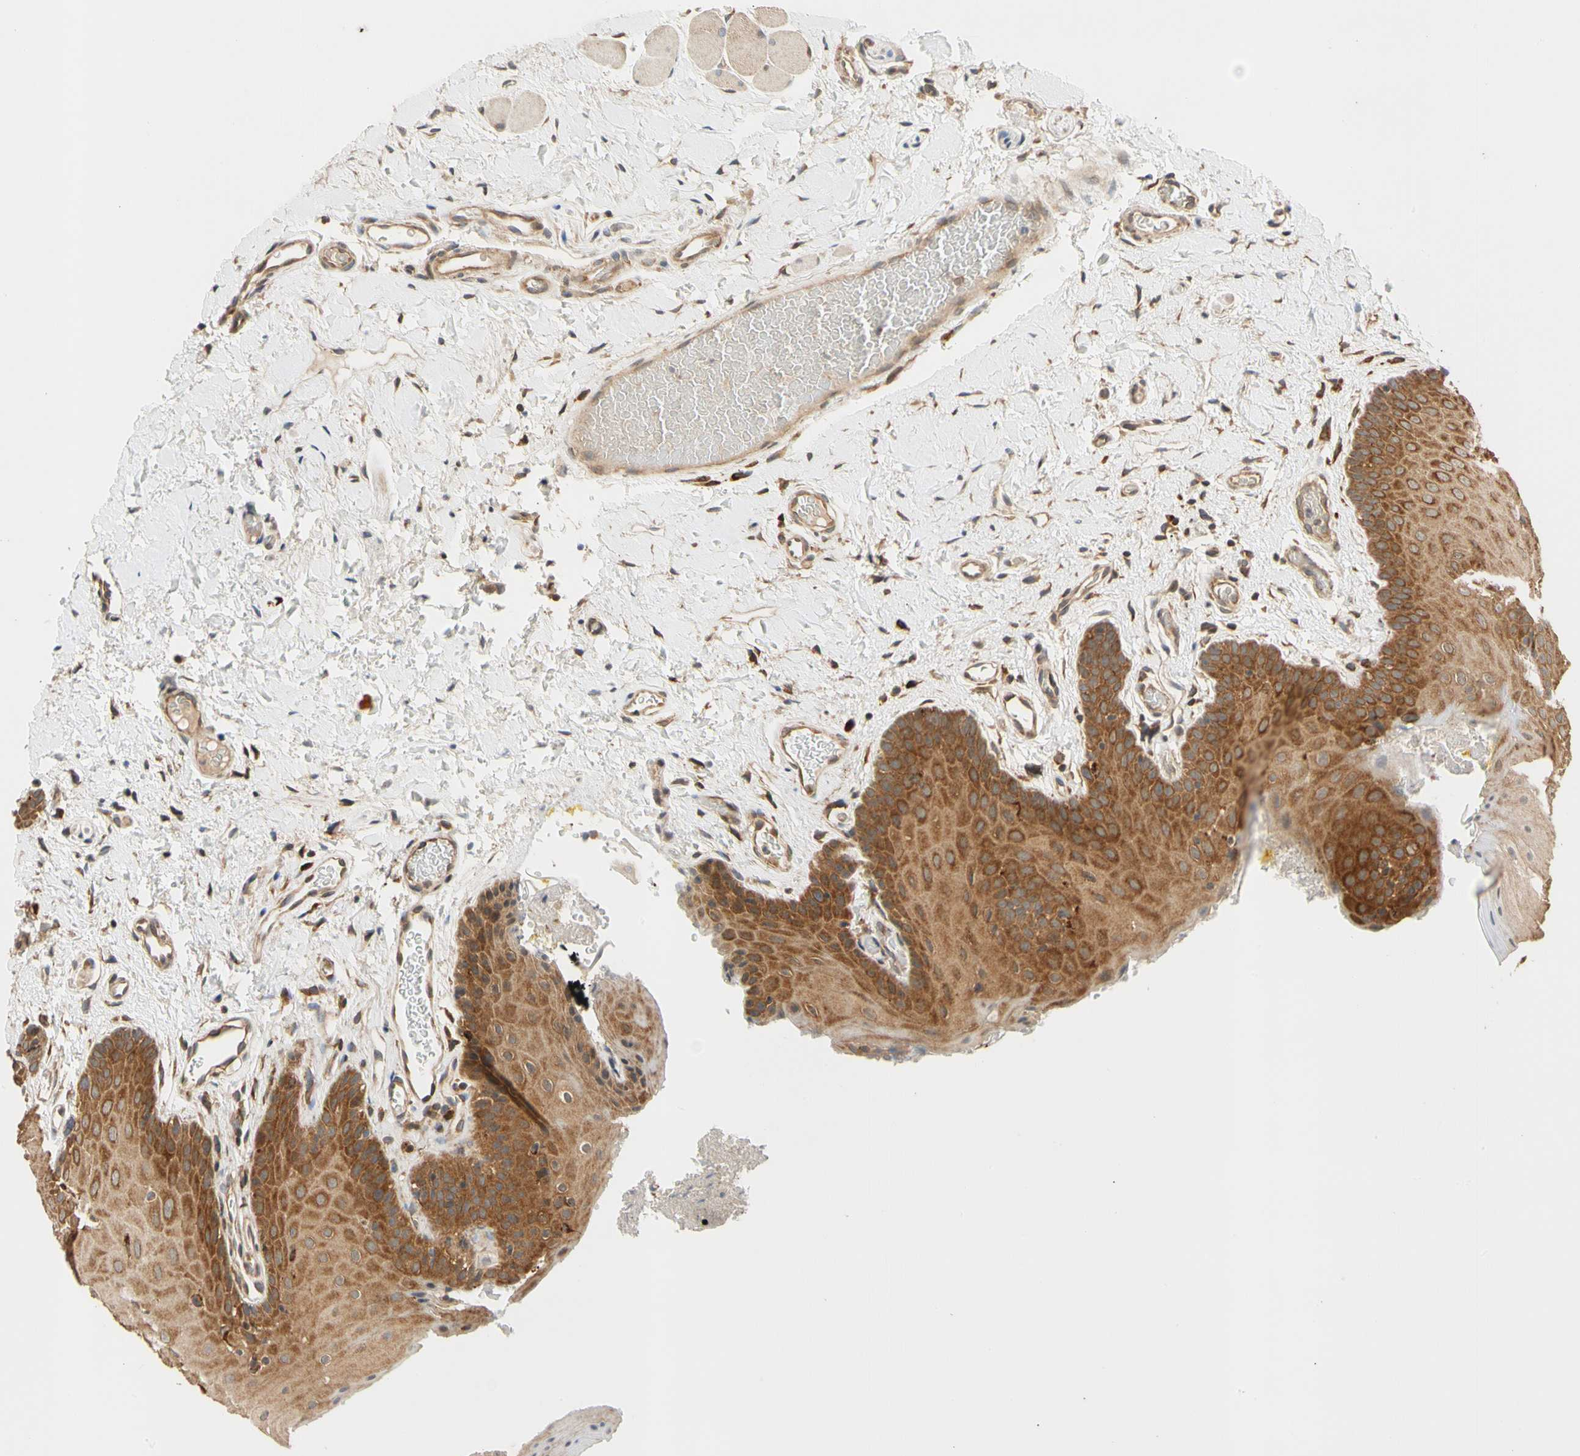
{"staining": {"intensity": "moderate", "quantity": ">75%", "location": "cytoplasmic/membranous"}, "tissue": "oral mucosa", "cell_type": "Squamous epithelial cells", "image_type": "normal", "snomed": [{"axis": "morphology", "description": "Normal tissue, NOS"}, {"axis": "topography", "description": "Oral tissue"}], "caption": "Oral mucosa stained for a protein shows moderate cytoplasmic/membranous positivity in squamous epithelial cells. (brown staining indicates protein expression, while blue staining denotes nuclei).", "gene": "ANKHD1", "patient": {"sex": "male", "age": 54}}